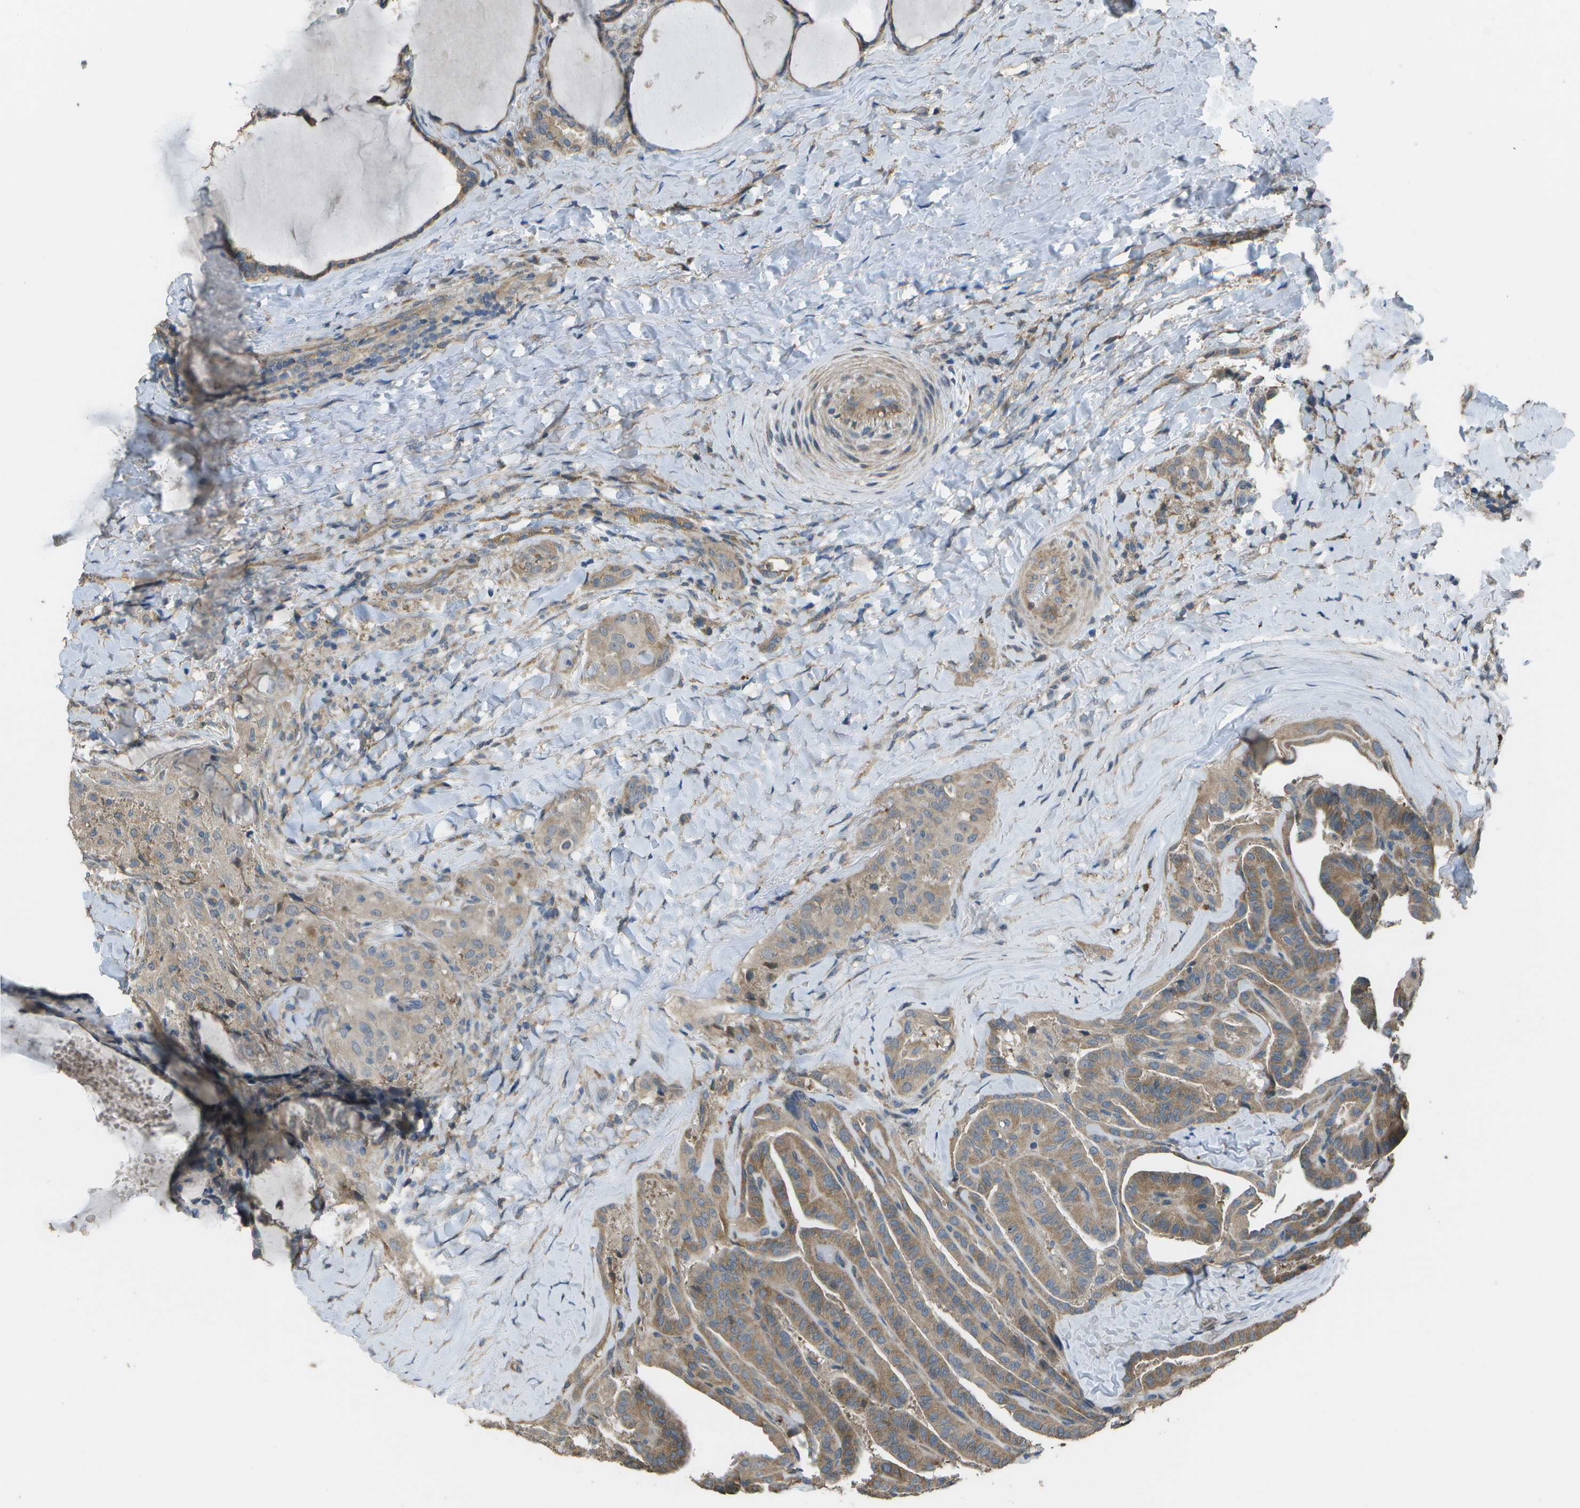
{"staining": {"intensity": "moderate", "quantity": ">75%", "location": "cytoplasmic/membranous"}, "tissue": "thyroid cancer", "cell_type": "Tumor cells", "image_type": "cancer", "snomed": [{"axis": "morphology", "description": "Papillary adenocarcinoma, NOS"}, {"axis": "topography", "description": "Thyroid gland"}], "caption": "Protein staining of thyroid cancer (papillary adenocarcinoma) tissue displays moderate cytoplasmic/membranous positivity in approximately >75% of tumor cells.", "gene": "CLNS1A", "patient": {"sex": "male", "age": 77}}